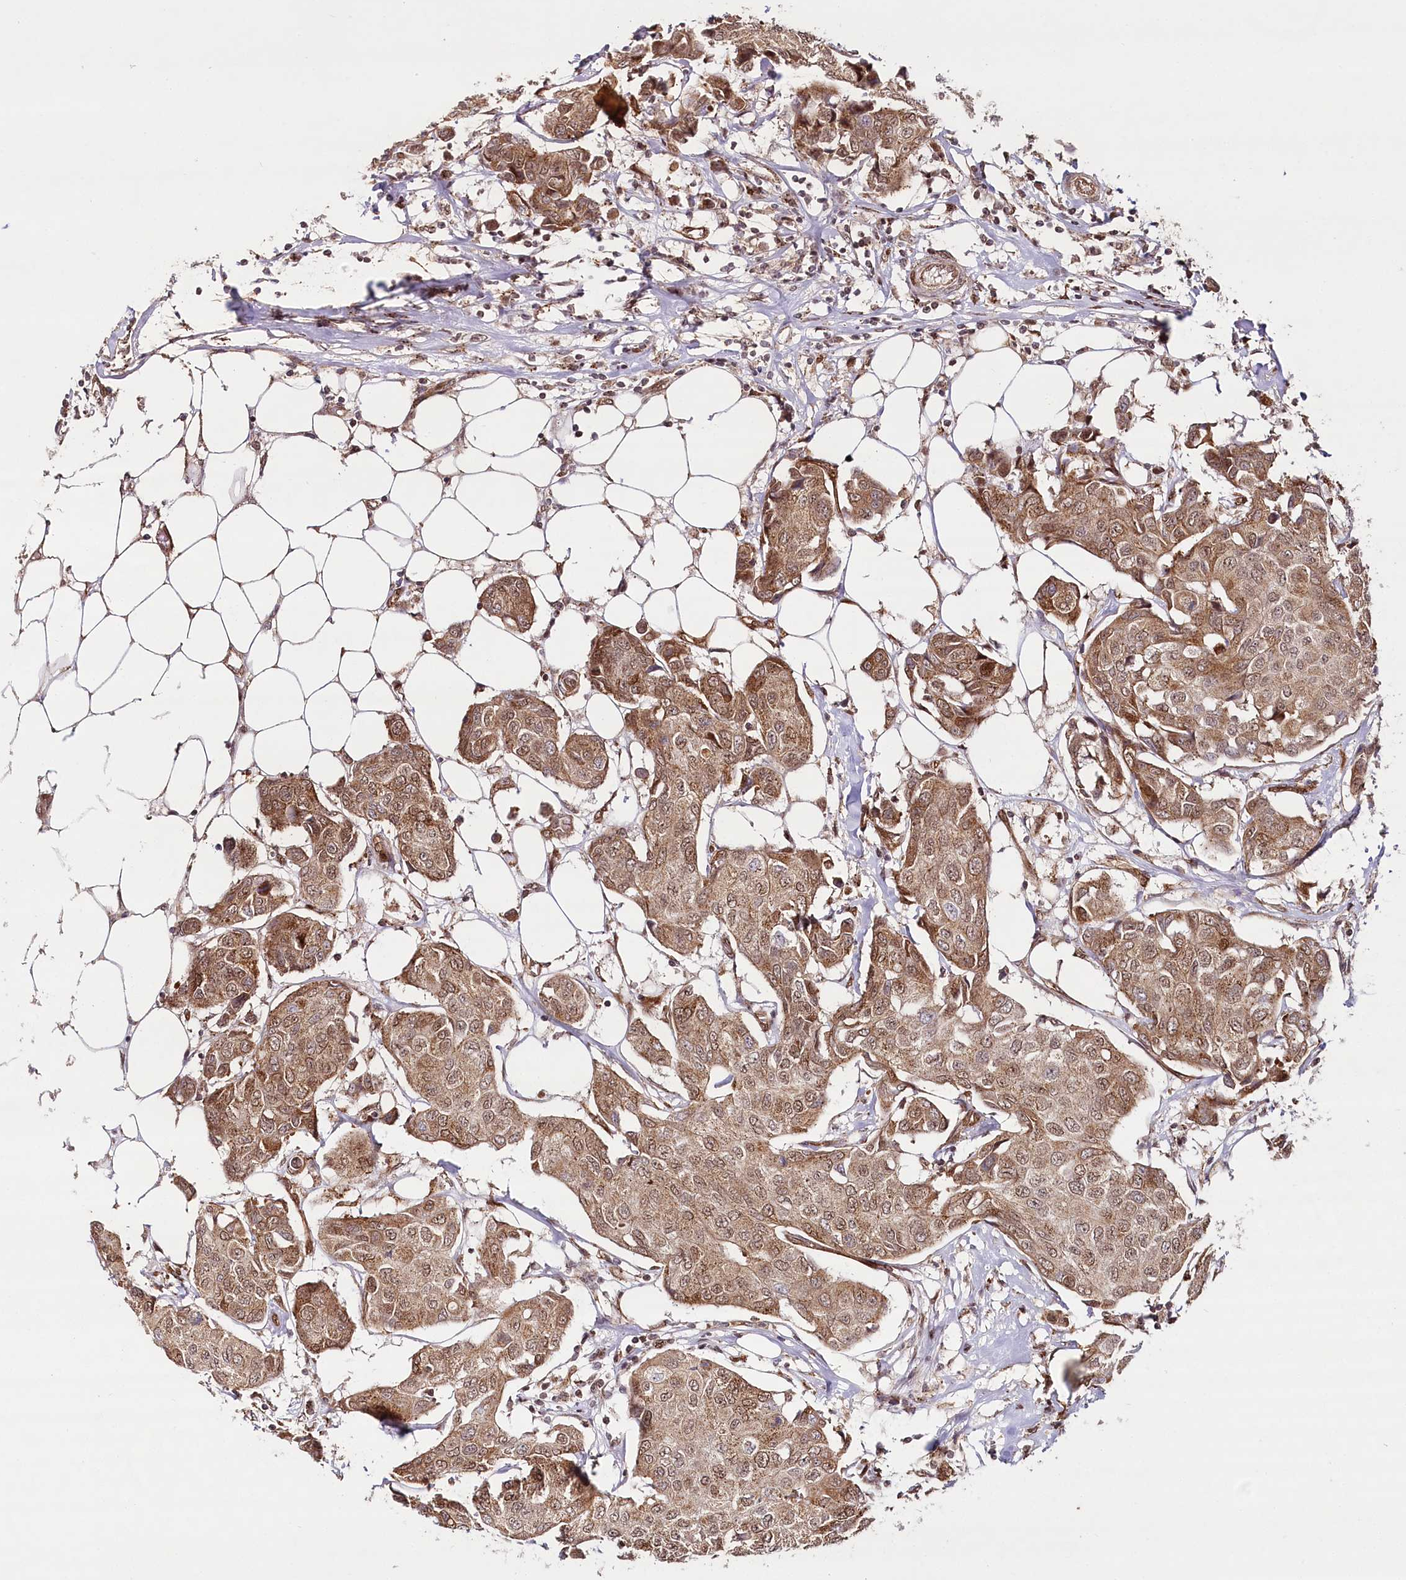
{"staining": {"intensity": "moderate", "quantity": ">75%", "location": "cytoplasmic/membranous,nuclear"}, "tissue": "breast cancer", "cell_type": "Tumor cells", "image_type": "cancer", "snomed": [{"axis": "morphology", "description": "Duct carcinoma"}, {"axis": "topography", "description": "Breast"}], "caption": "Breast cancer (intraductal carcinoma) stained for a protein (brown) shows moderate cytoplasmic/membranous and nuclear positive positivity in approximately >75% of tumor cells.", "gene": "COPG1", "patient": {"sex": "female", "age": 80}}